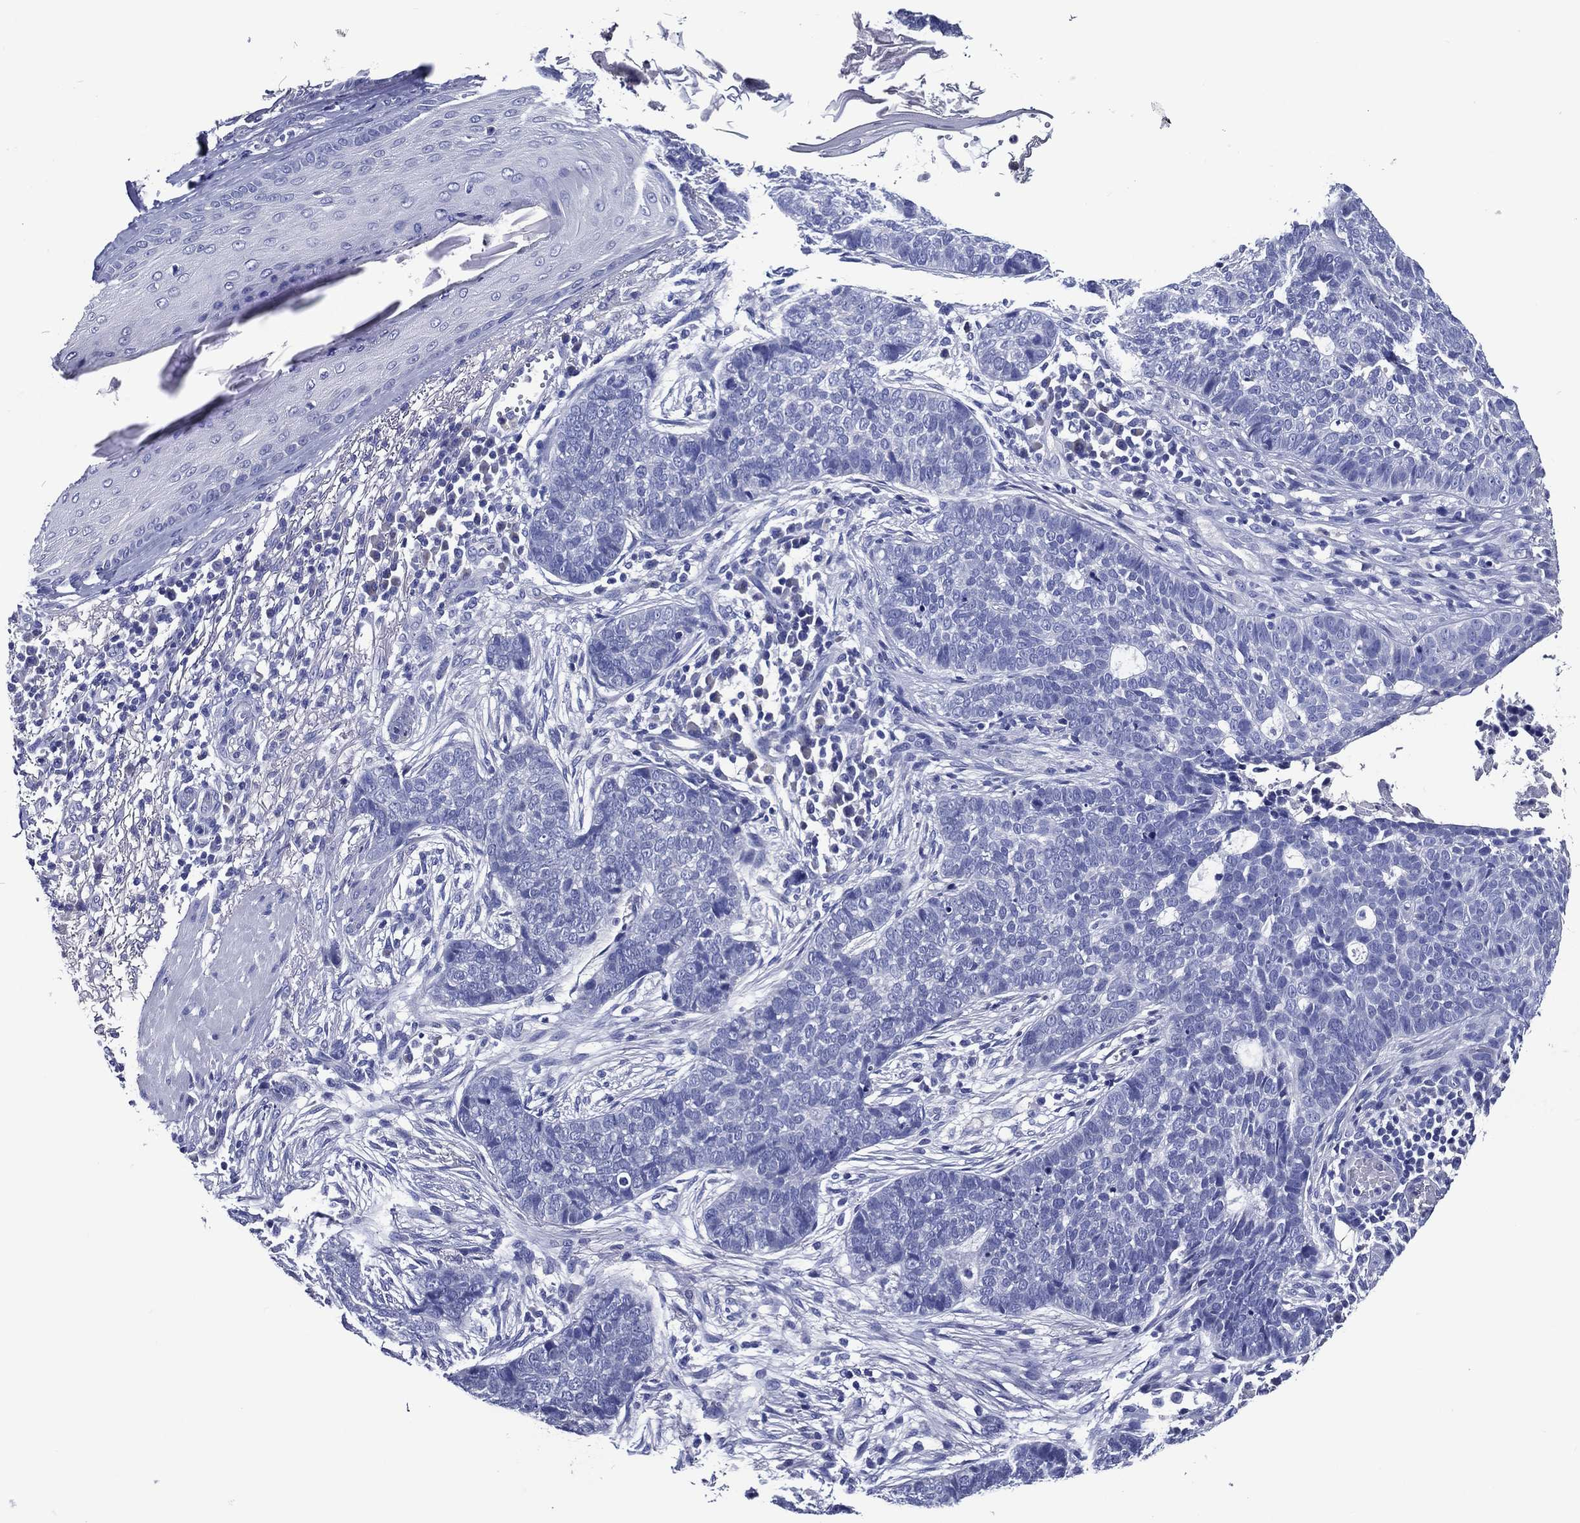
{"staining": {"intensity": "negative", "quantity": "none", "location": "none"}, "tissue": "skin cancer", "cell_type": "Tumor cells", "image_type": "cancer", "snomed": [{"axis": "morphology", "description": "Squamous cell carcinoma, NOS"}, {"axis": "topography", "description": "Skin"}], "caption": "A micrograph of skin squamous cell carcinoma stained for a protein demonstrates no brown staining in tumor cells. (DAB (3,3'-diaminobenzidine) IHC with hematoxylin counter stain).", "gene": "ACE2", "patient": {"sex": "male", "age": 88}}